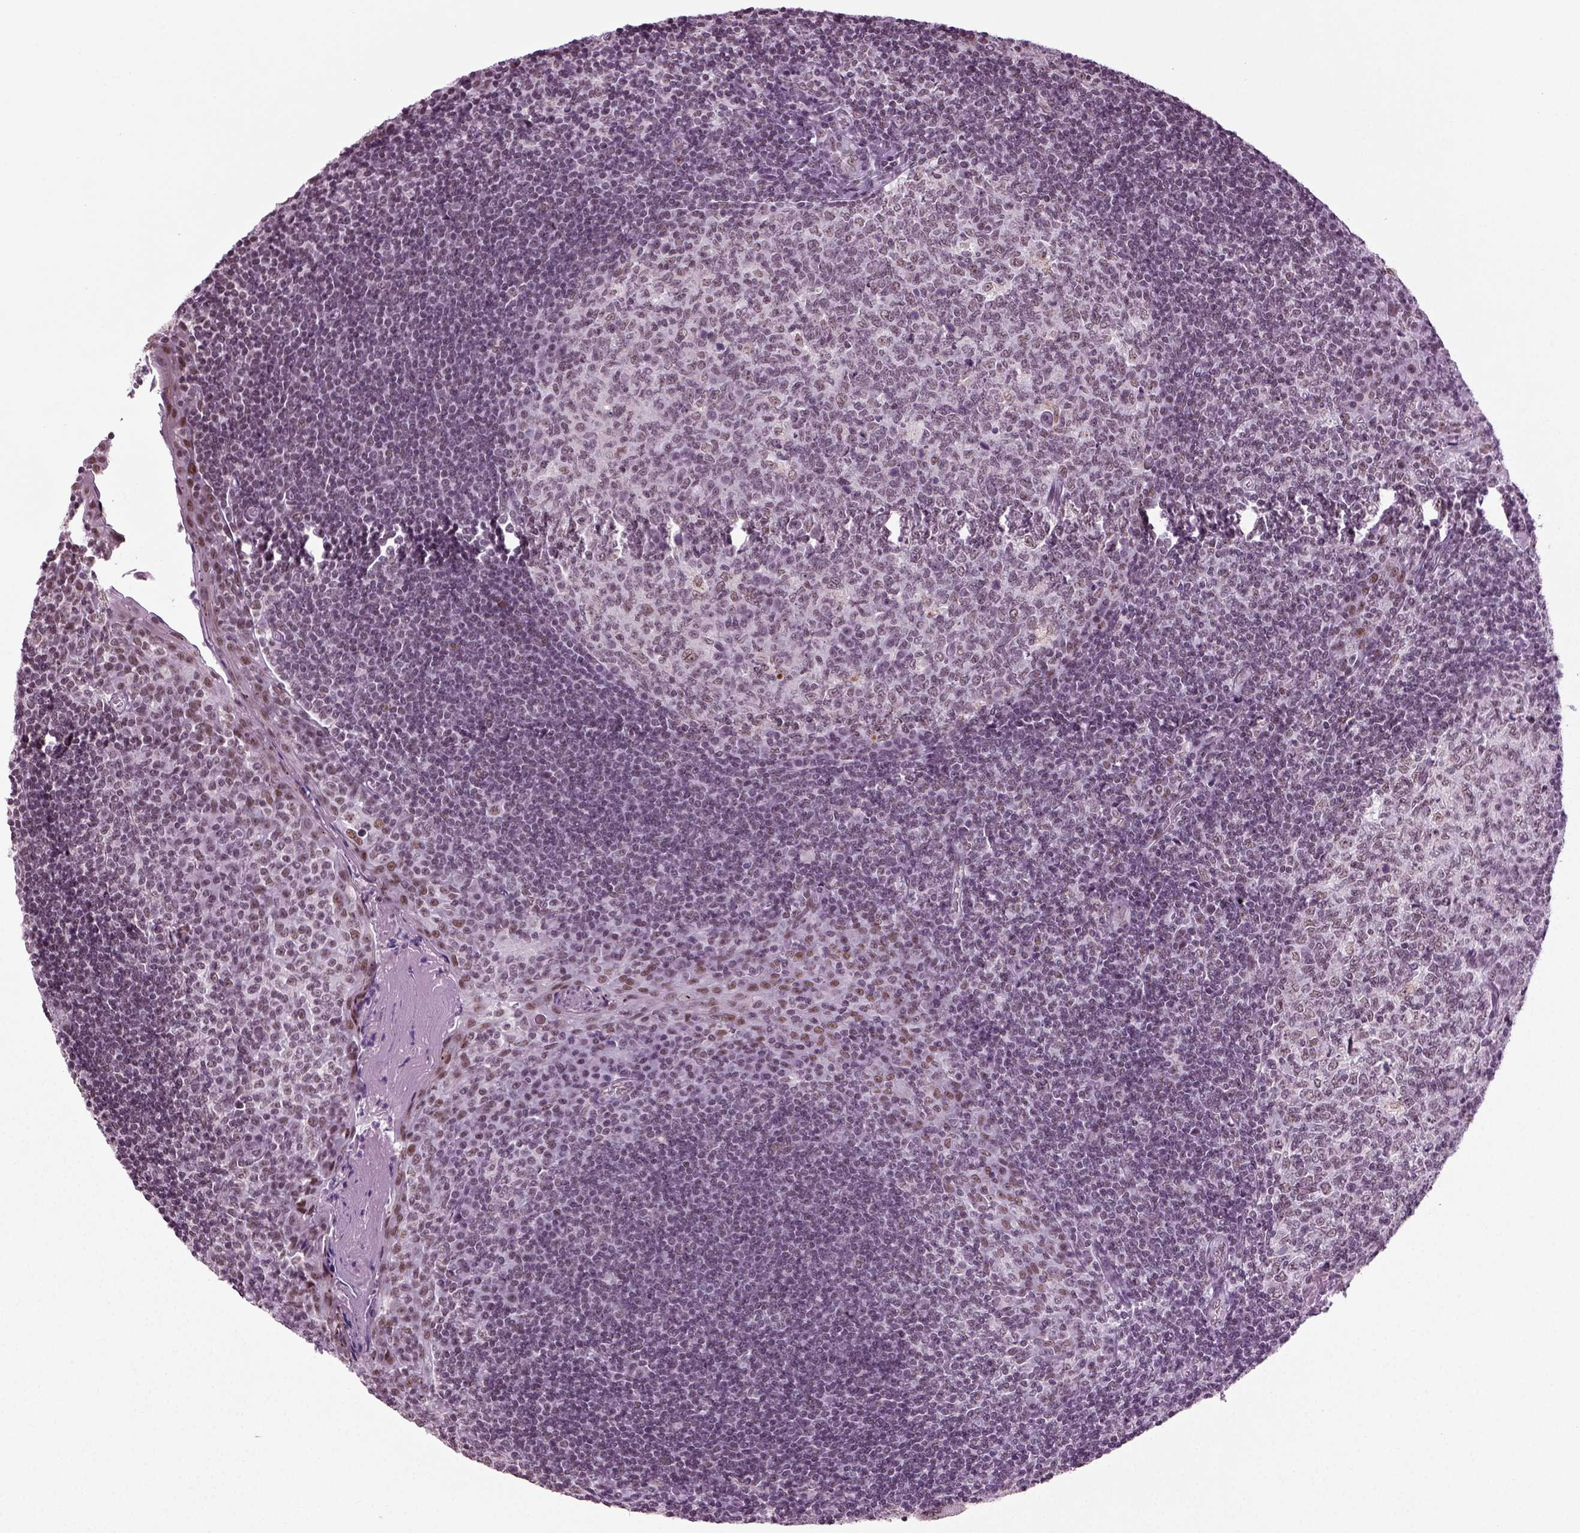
{"staining": {"intensity": "weak", "quantity": "<25%", "location": "nuclear"}, "tissue": "tonsil", "cell_type": "Germinal center cells", "image_type": "normal", "snomed": [{"axis": "morphology", "description": "Normal tissue, NOS"}, {"axis": "topography", "description": "Tonsil"}], "caption": "An image of tonsil stained for a protein reveals no brown staining in germinal center cells.", "gene": "RCOR3", "patient": {"sex": "female", "age": 13}}